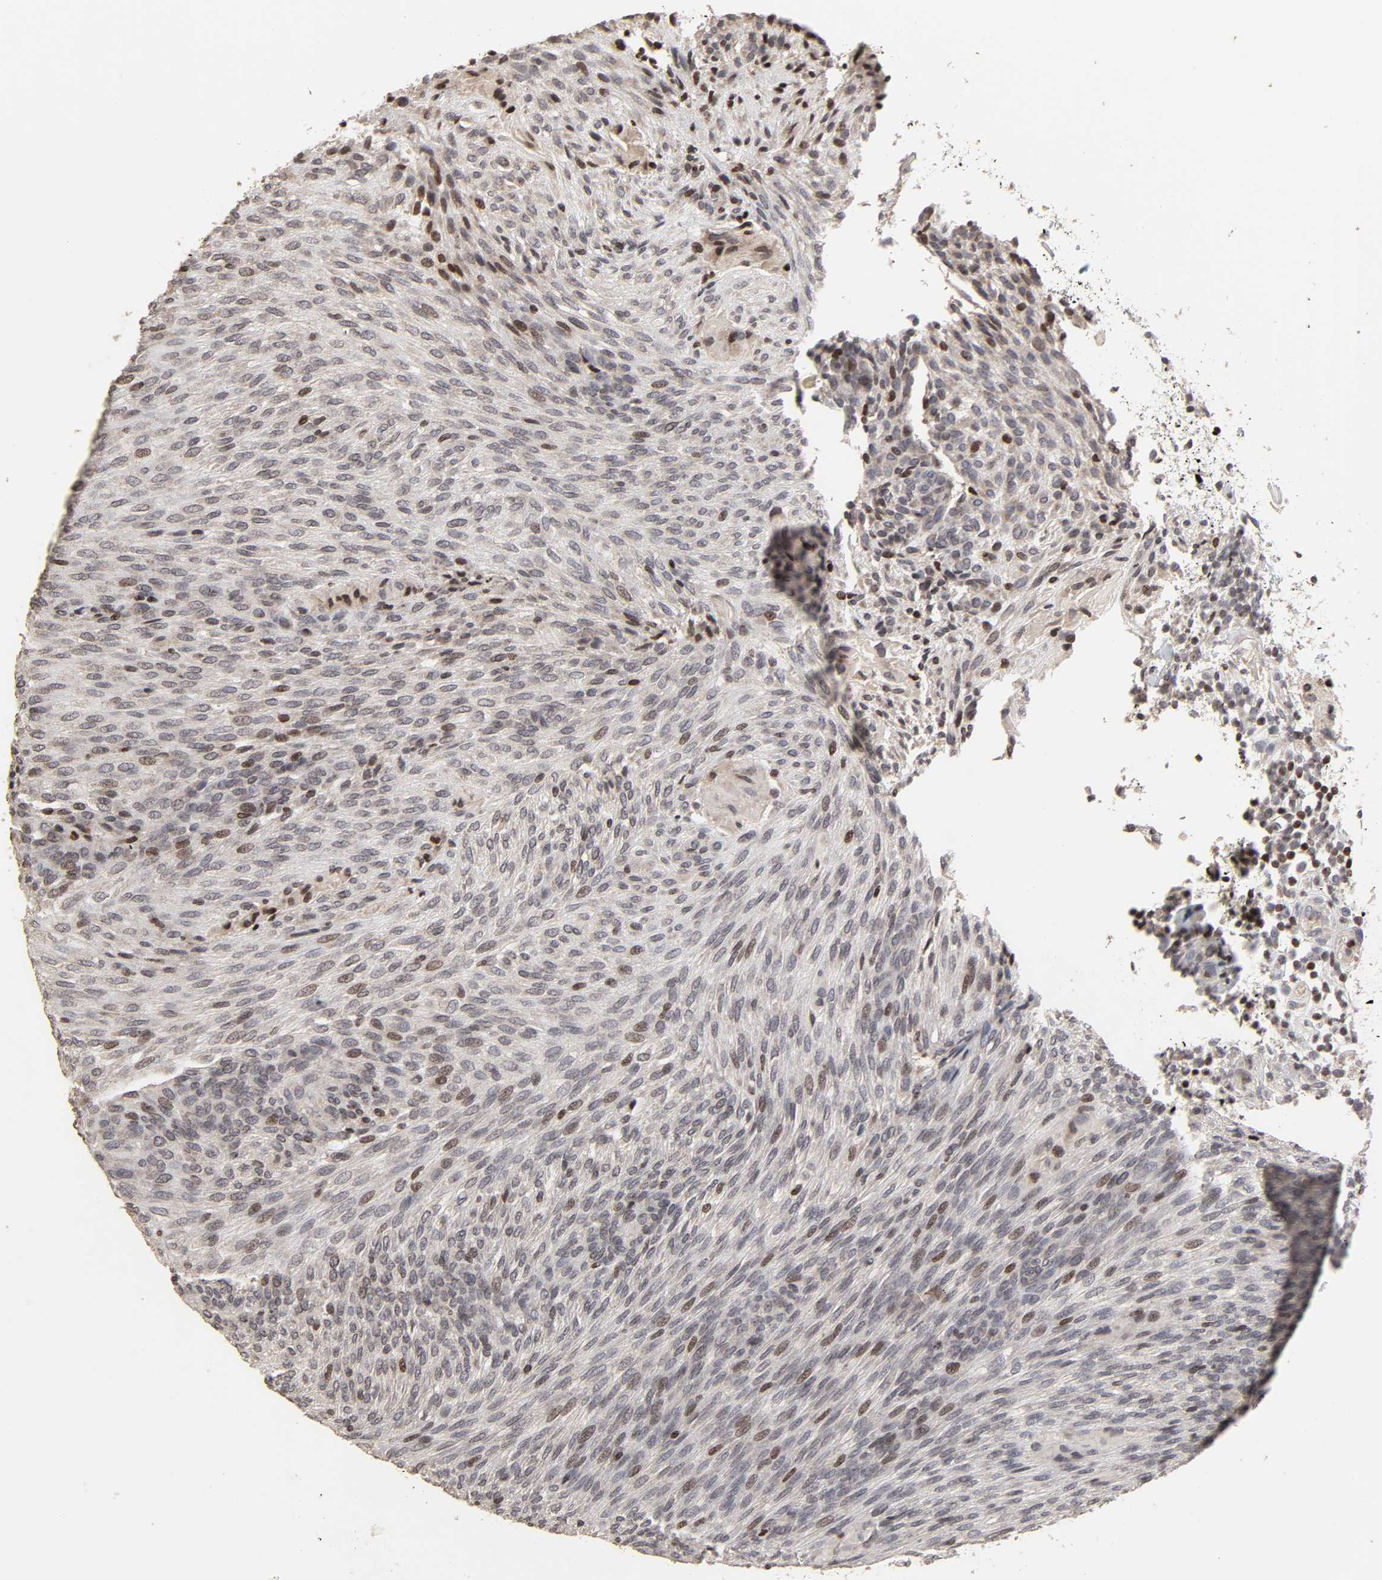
{"staining": {"intensity": "weak", "quantity": "<25%", "location": "nuclear"}, "tissue": "glioma", "cell_type": "Tumor cells", "image_type": "cancer", "snomed": [{"axis": "morphology", "description": "Glioma, malignant, High grade"}, {"axis": "topography", "description": "Cerebral cortex"}], "caption": "Tumor cells are negative for brown protein staining in glioma. Brightfield microscopy of IHC stained with DAB (brown) and hematoxylin (blue), captured at high magnification.", "gene": "ZNF473", "patient": {"sex": "female", "age": 55}}